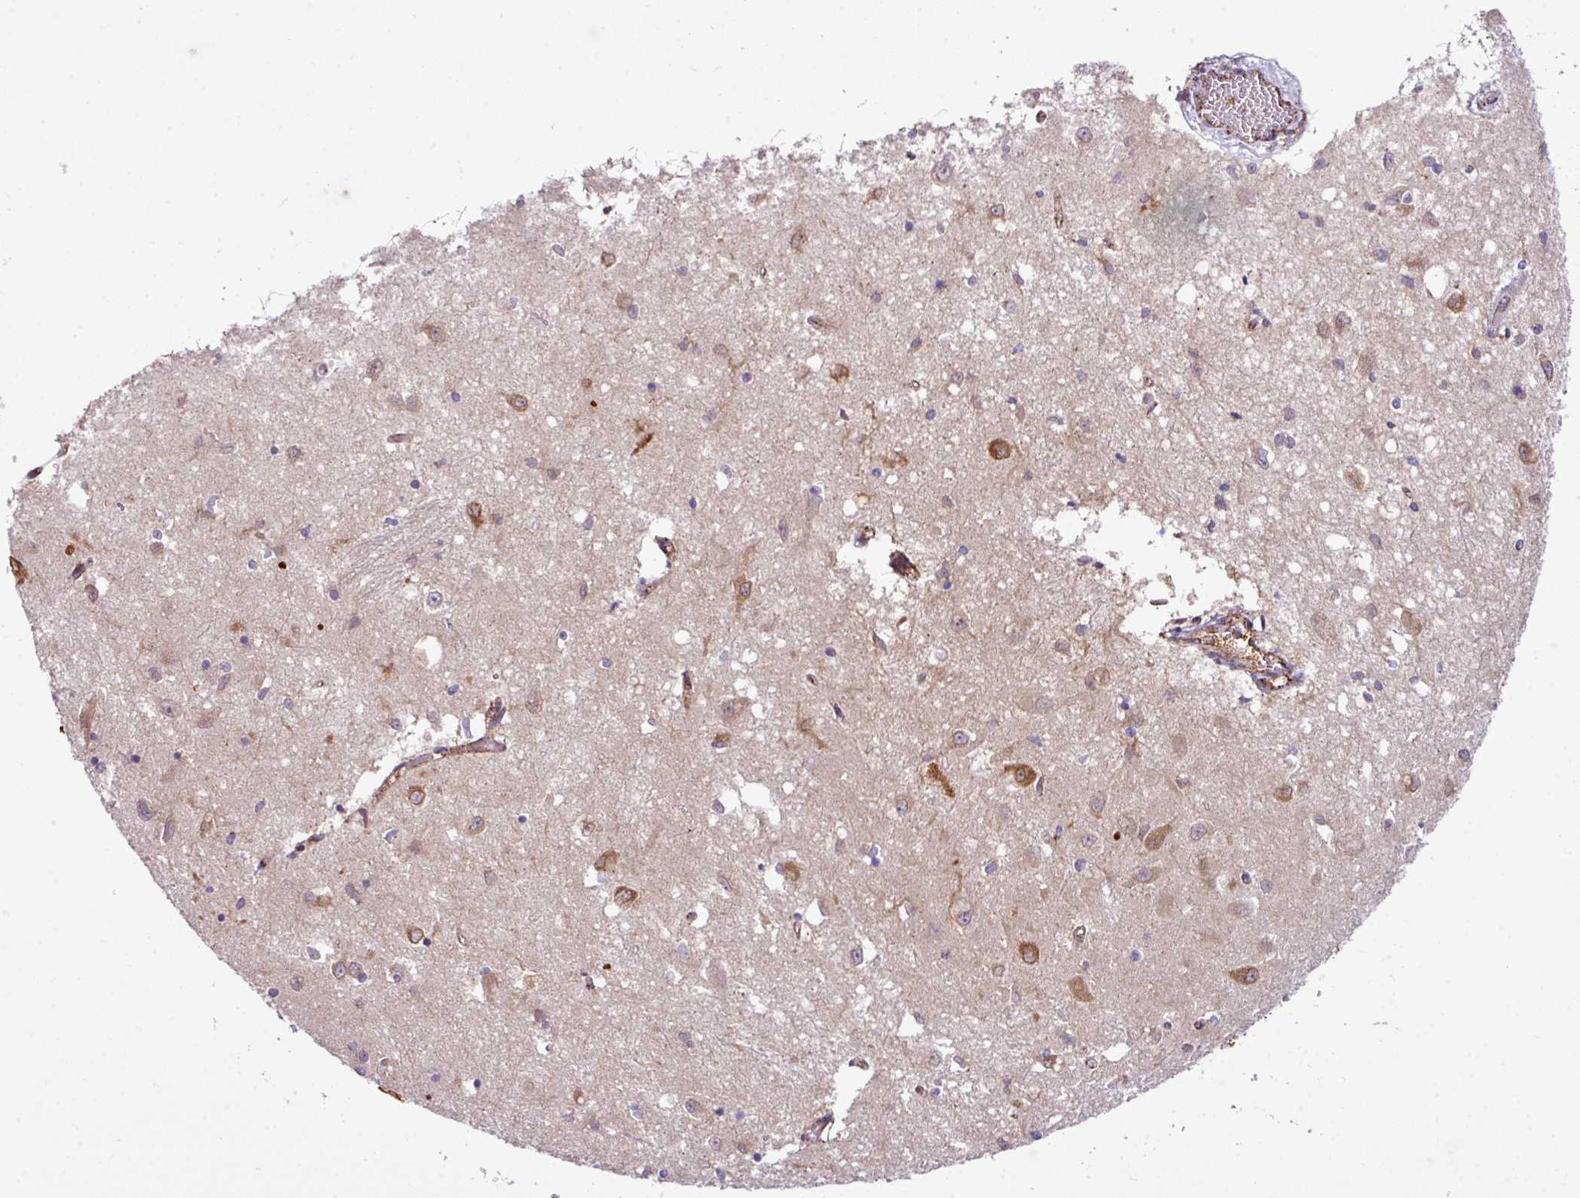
{"staining": {"intensity": "moderate", "quantity": "<25%", "location": "cytoplasmic/membranous"}, "tissue": "caudate", "cell_type": "Glial cells", "image_type": "normal", "snomed": [{"axis": "morphology", "description": "Normal tissue, NOS"}, {"axis": "topography", "description": "Lateral ventricle wall"}], "caption": "The immunohistochemical stain shows moderate cytoplasmic/membranous staining in glial cells of benign caudate.", "gene": "ZNF569", "patient": {"sex": "male", "age": 70}}